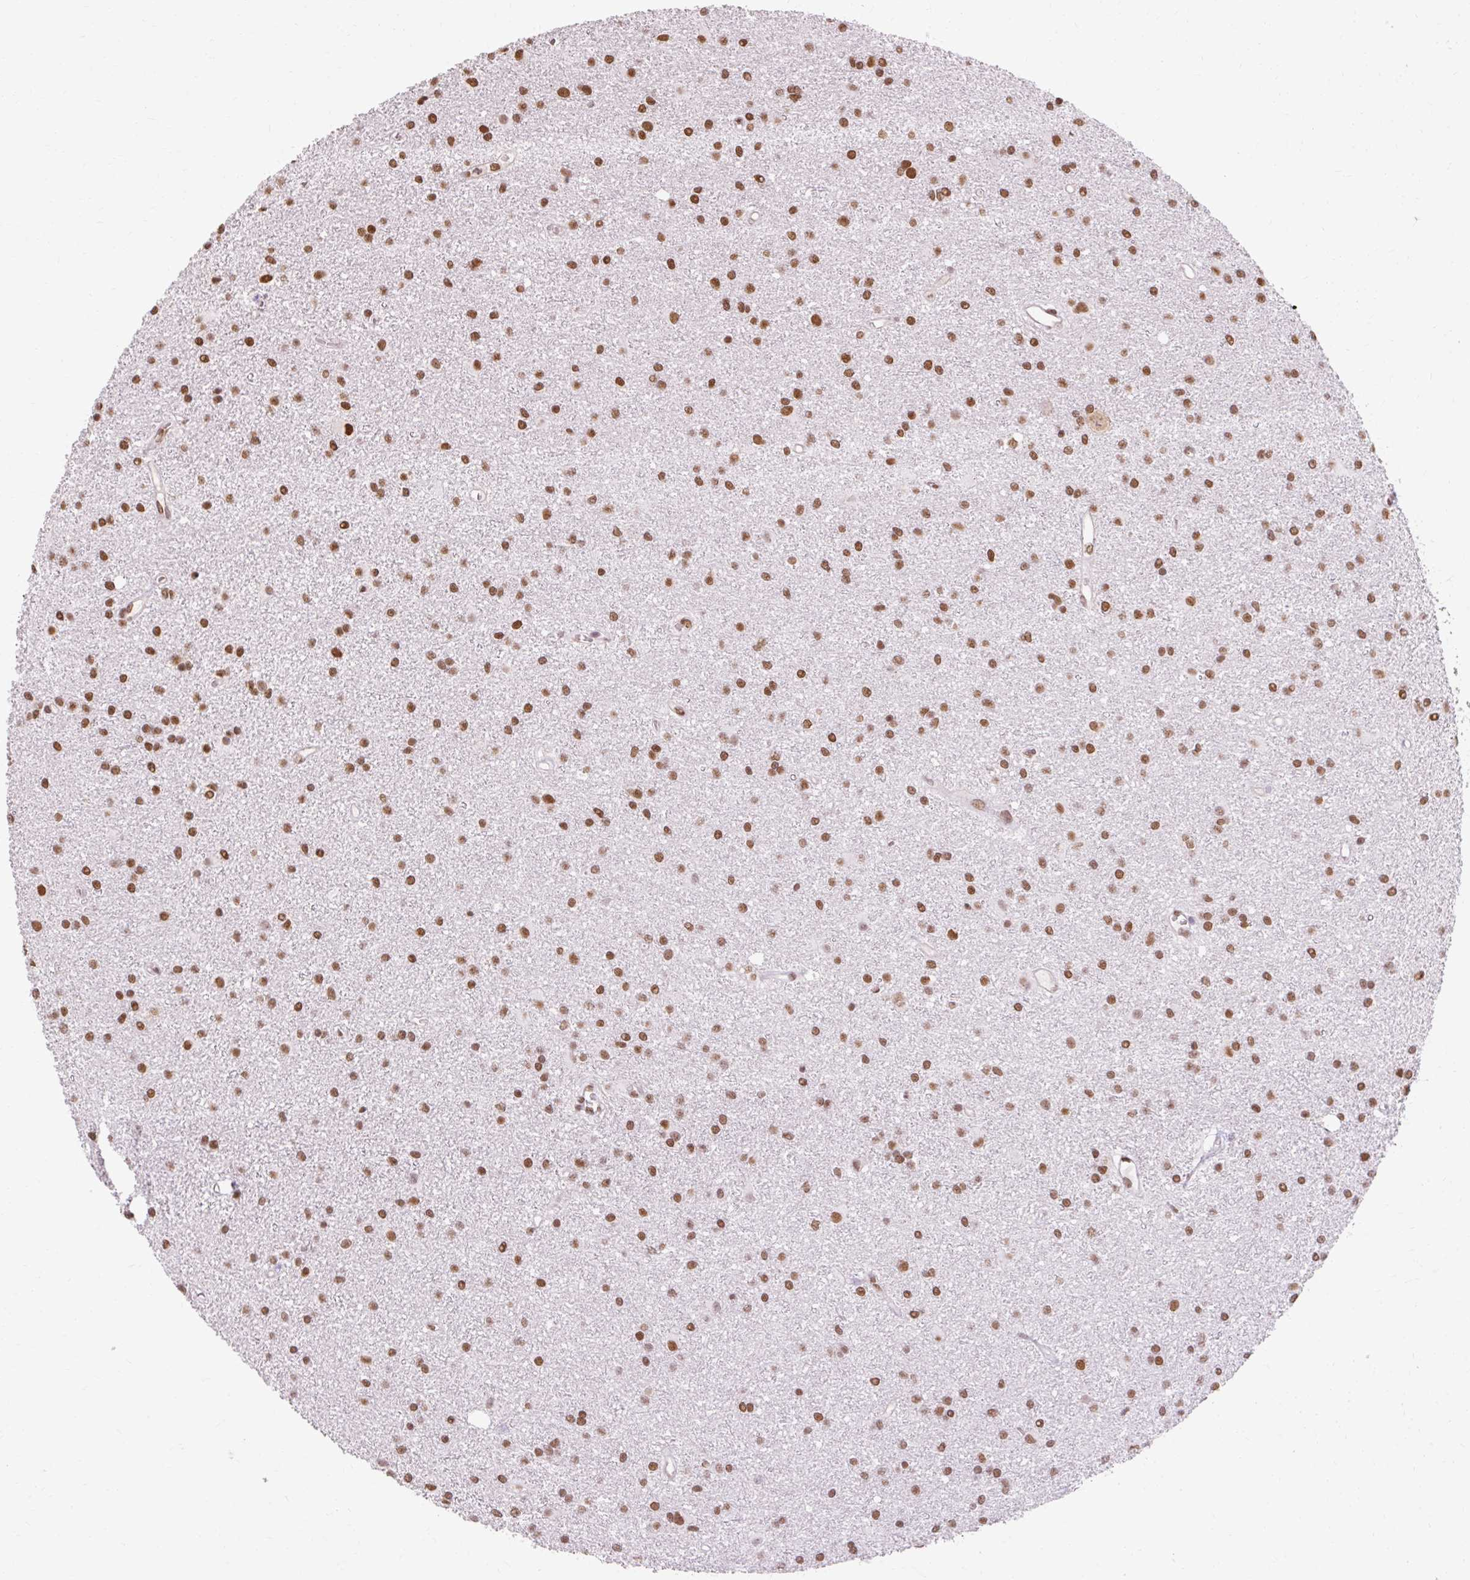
{"staining": {"intensity": "moderate", "quantity": ">75%", "location": "nuclear"}, "tissue": "glioma", "cell_type": "Tumor cells", "image_type": "cancer", "snomed": [{"axis": "morphology", "description": "Glioma, malignant, High grade"}, {"axis": "topography", "description": "Brain"}], "caption": "Immunohistochemistry (DAB) staining of glioma shows moderate nuclear protein positivity in approximately >75% of tumor cells.", "gene": "NPIPB12", "patient": {"sex": "female", "age": 50}}